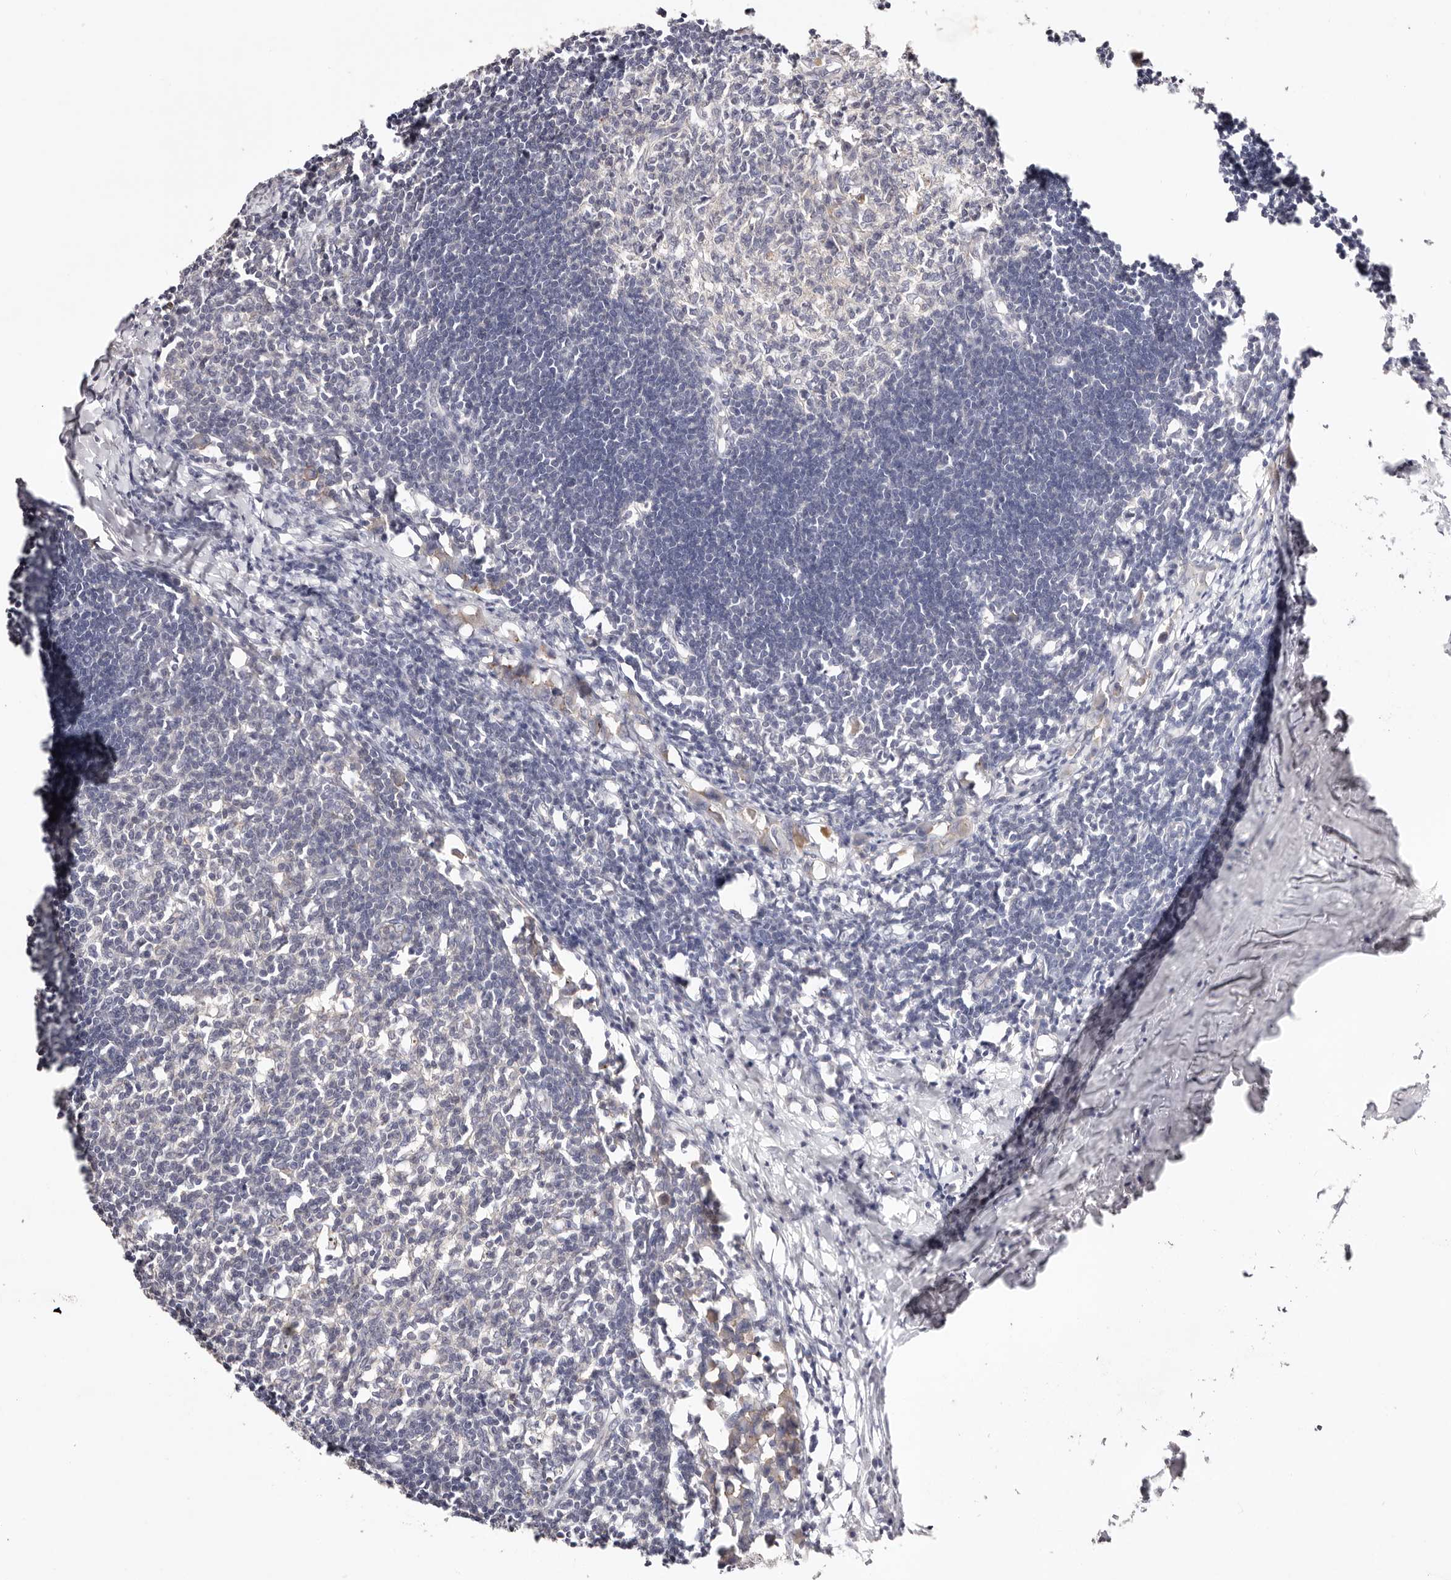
{"staining": {"intensity": "negative", "quantity": "none", "location": "none"}, "tissue": "lymph node", "cell_type": "Germinal center cells", "image_type": "normal", "snomed": [{"axis": "morphology", "description": "Normal tissue, NOS"}, {"axis": "morphology", "description": "Malignant melanoma, Metastatic site"}, {"axis": "topography", "description": "Lymph node"}], "caption": "This is an IHC histopathology image of unremarkable lymph node. There is no staining in germinal center cells.", "gene": "SLC35B2", "patient": {"sex": "male", "age": 41}}